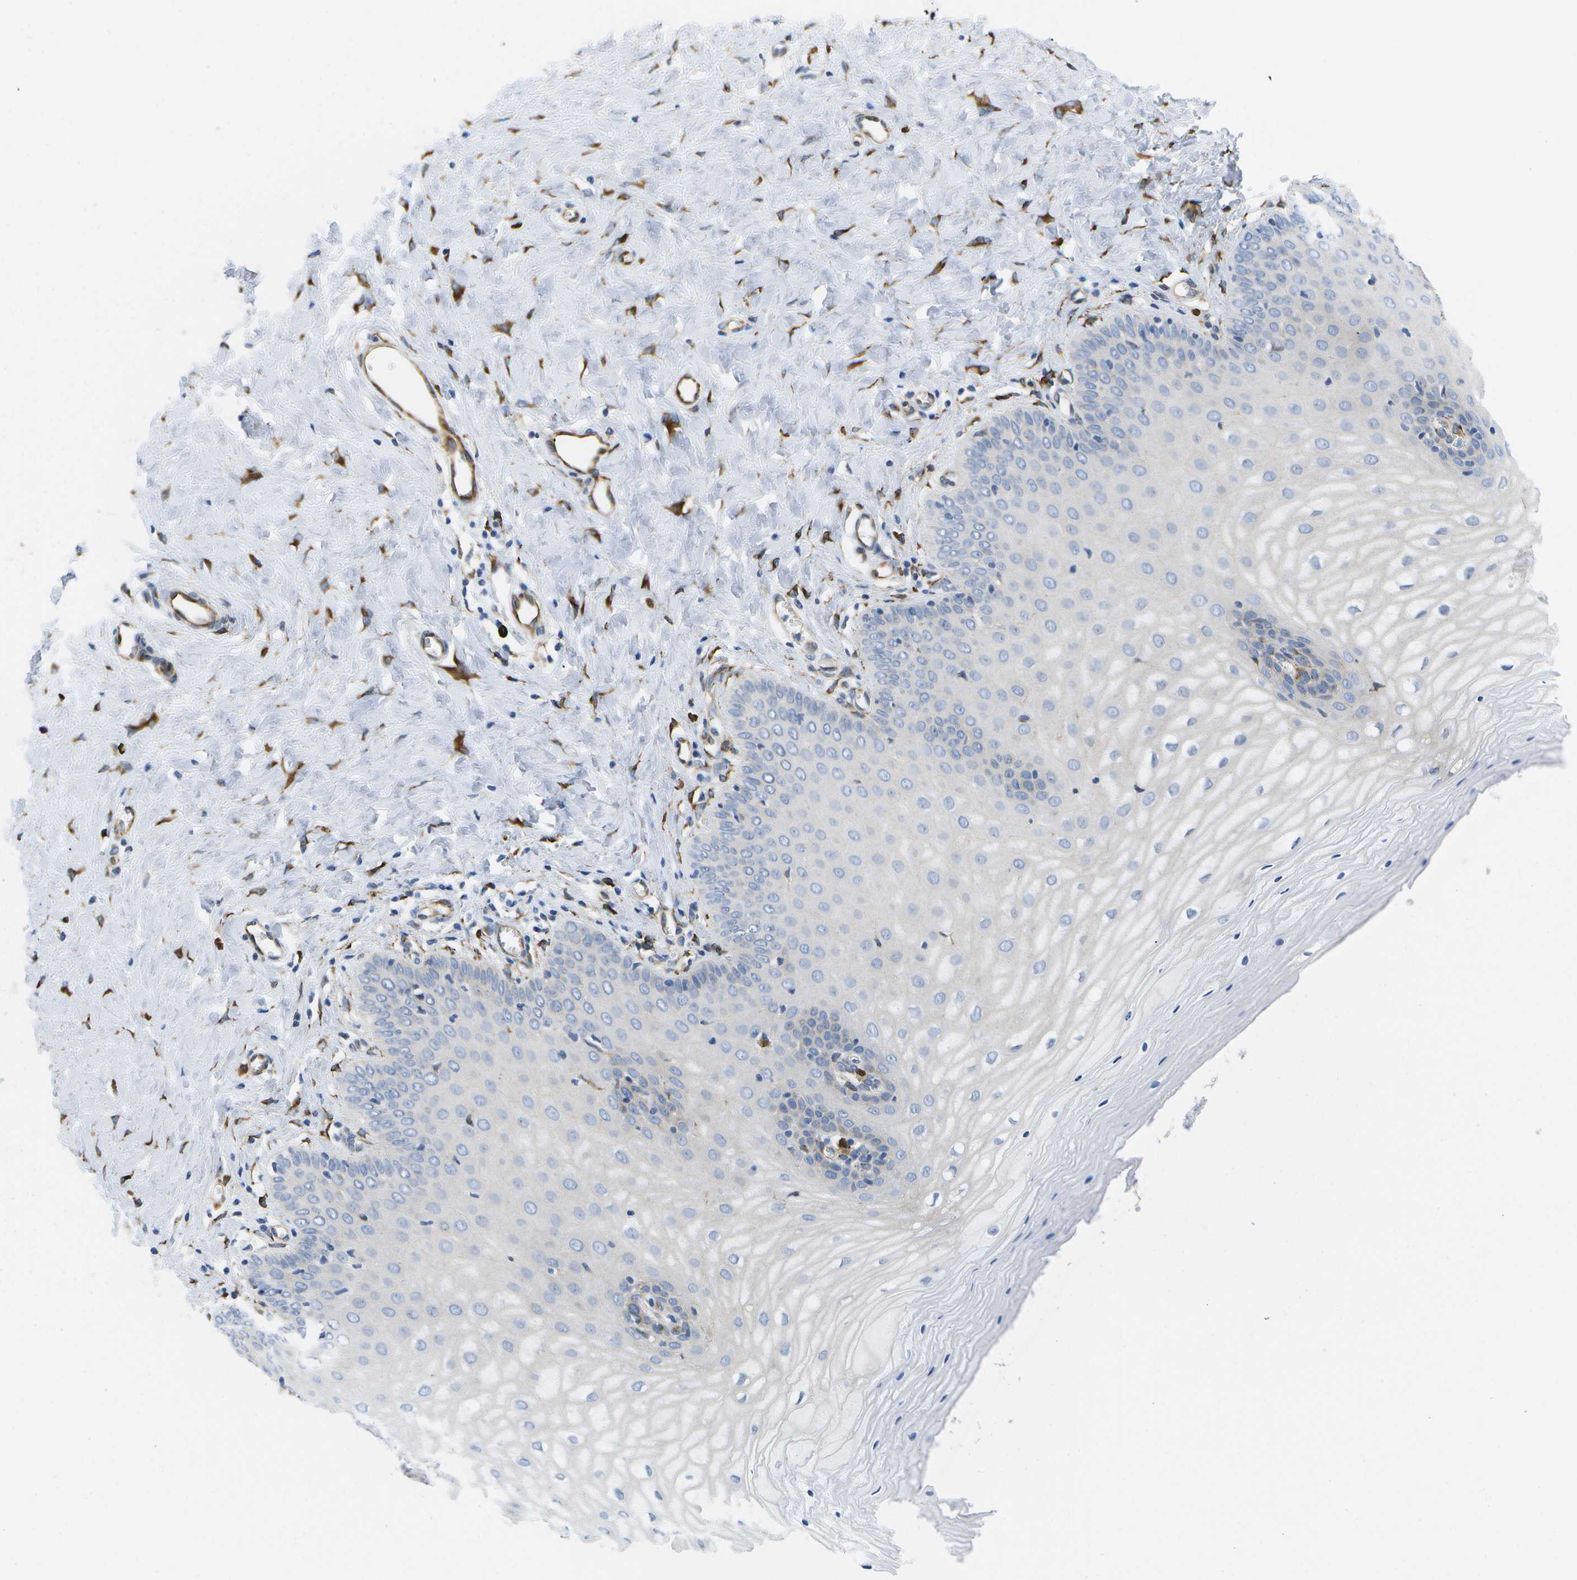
{"staining": {"intensity": "negative", "quantity": "none", "location": "none"}, "tissue": "cervix", "cell_type": "Squamous epithelial cells", "image_type": "normal", "snomed": [{"axis": "morphology", "description": "Normal tissue, NOS"}, {"axis": "topography", "description": "Cervix"}], "caption": "Squamous epithelial cells show no significant protein positivity in benign cervix. The staining is performed using DAB (3,3'-diaminobenzidine) brown chromogen with nuclei counter-stained in using hematoxylin.", "gene": "ZDHHC17", "patient": {"sex": "female", "age": 55}}